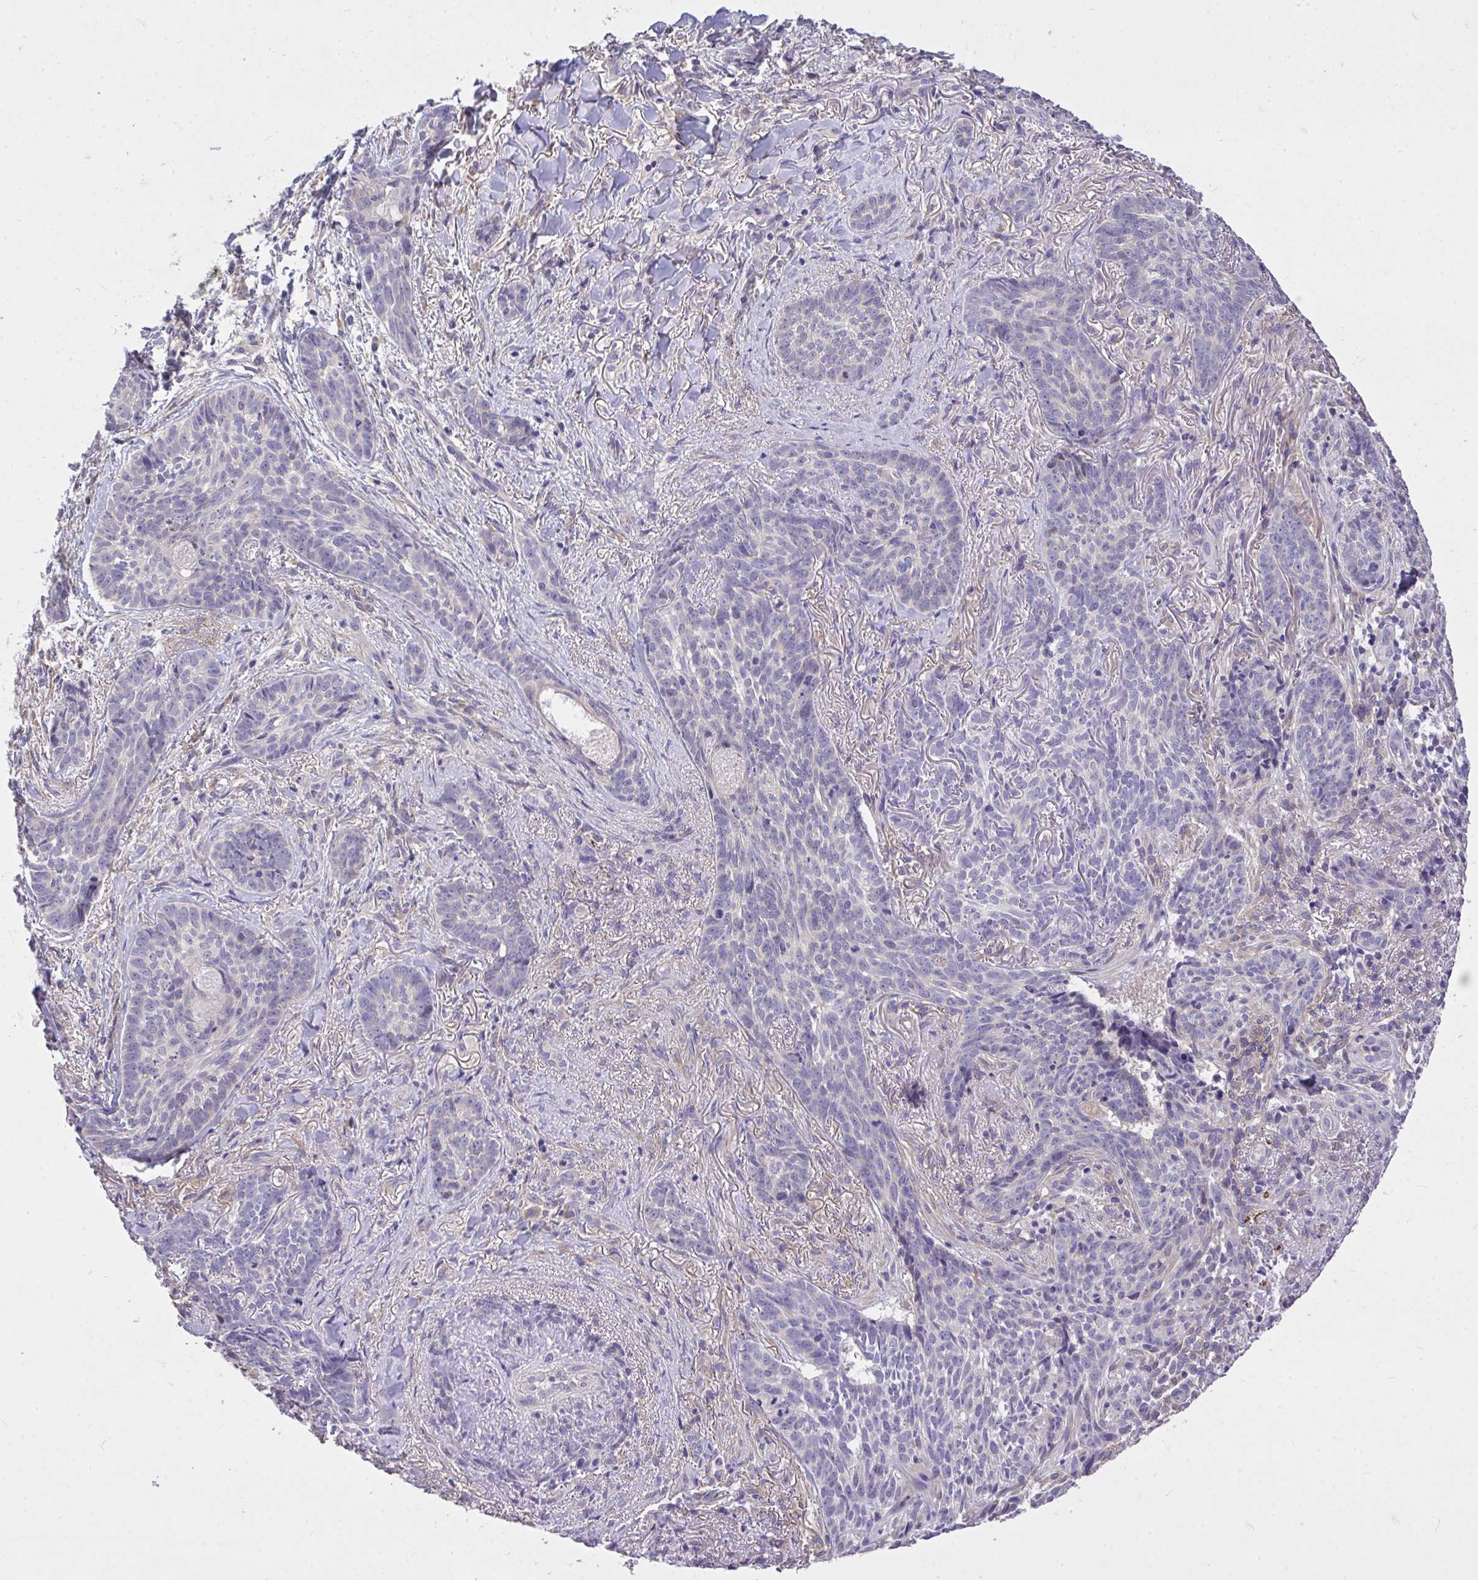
{"staining": {"intensity": "negative", "quantity": "none", "location": "none"}, "tissue": "skin cancer", "cell_type": "Tumor cells", "image_type": "cancer", "snomed": [{"axis": "morphology", "description": "Basal cell carcinoma"}, {"axis": "topography", "description": "Skin"}, {"axis": "topography", "description": "Skin of face"}], "caption": "DAB (3,3'-diaminobenzidine) immunohistochemical staining of basal cell carcinoma (skin) displays no significant positivity in tumor cells.", "gene": "MPC2", "patient": {"sex": "male", "age": 88}}